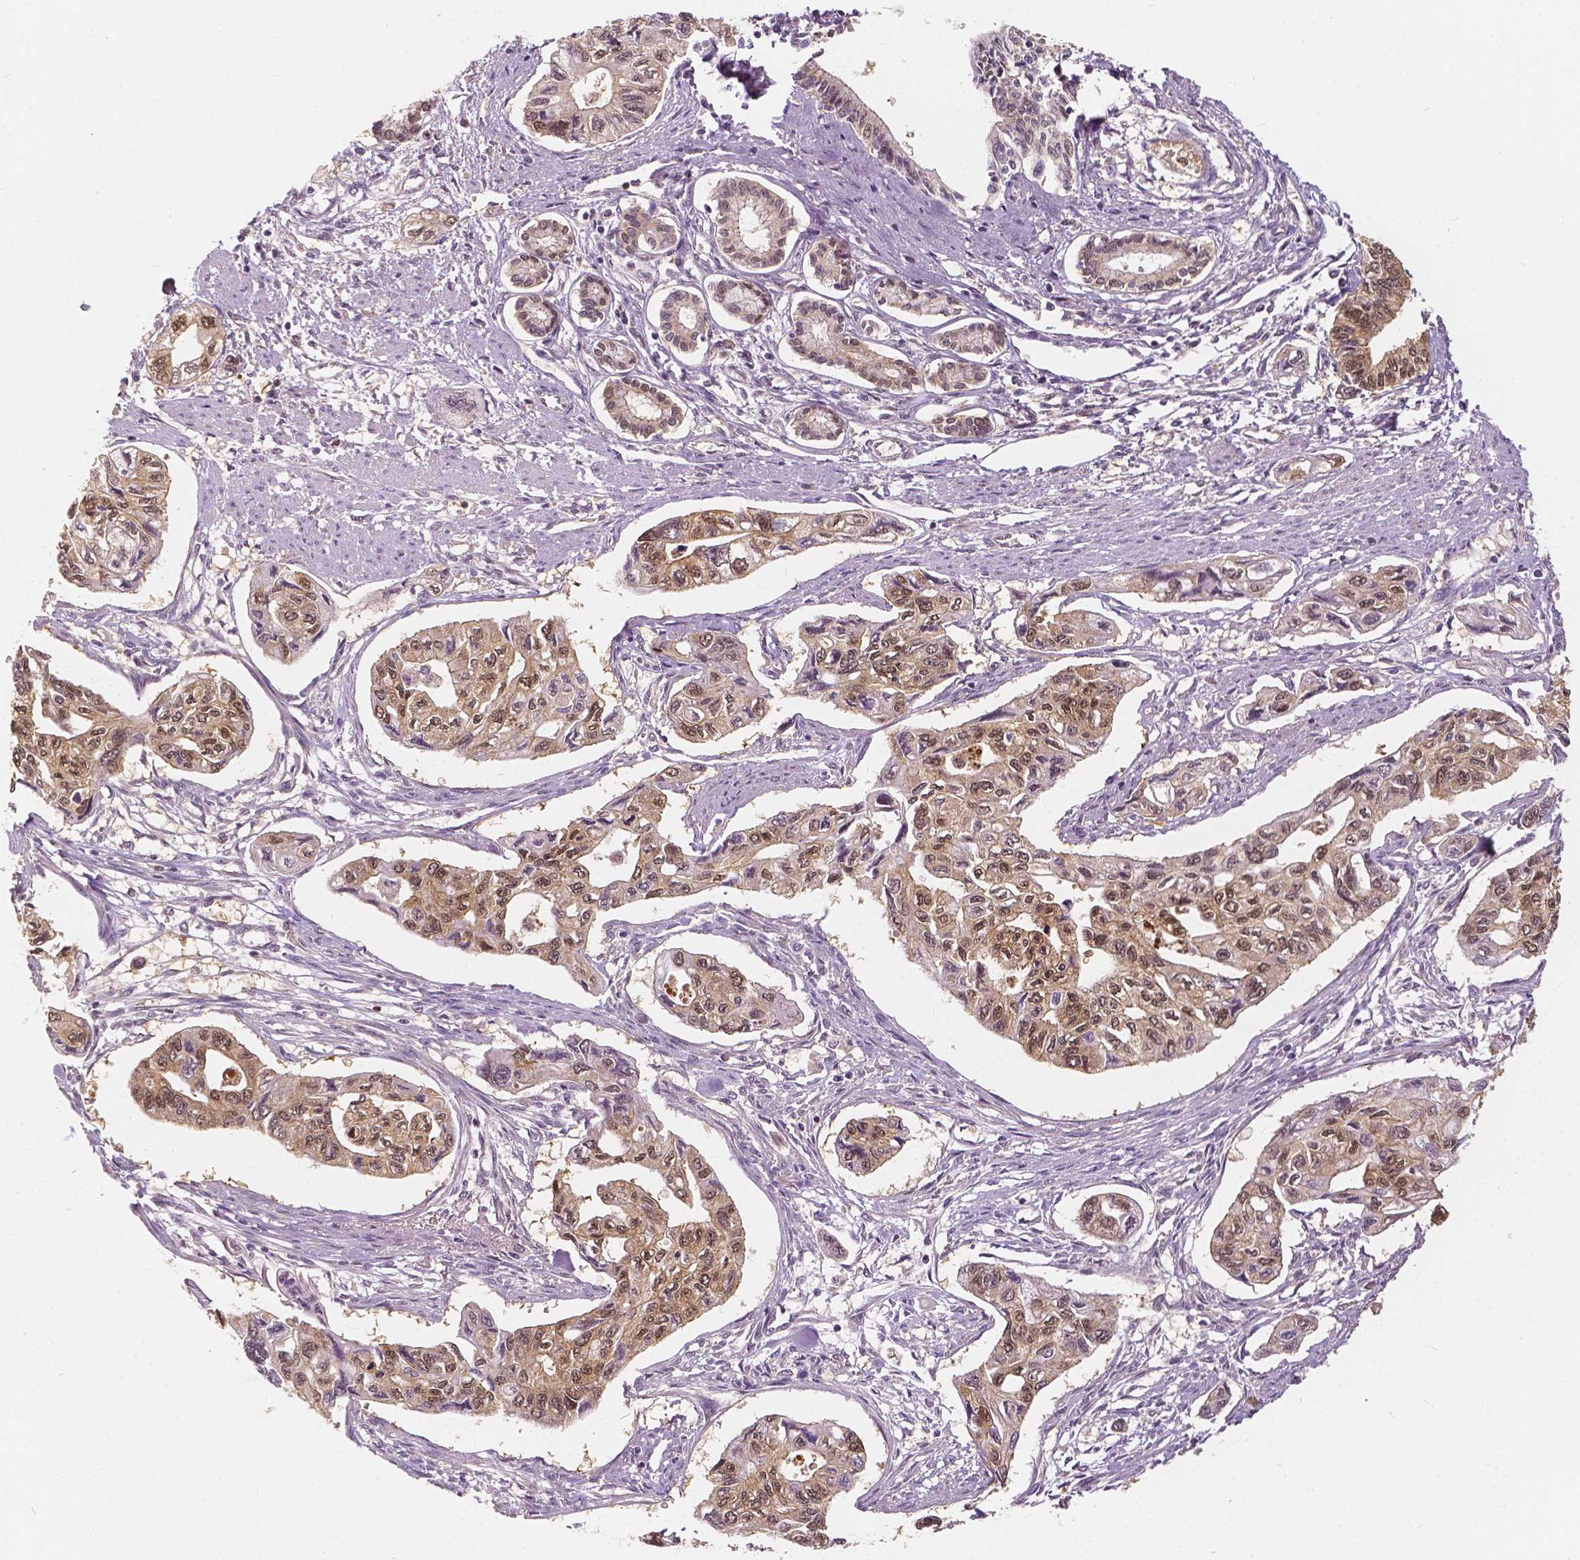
{"staining": {"intensity": "moderate", "quantity": ">75%", "location": "cytoplasmic/membranous,nuclear"}, "tissue": "pancreatic cancer", "cell_type": "Tumor cells", "image_type": "cancer", "snomed": [{"axis": "morphology", "description": "Adenocarcinoma, NOS"}, {"axis": "topography", "description": "Pancreas"}], "caption": "Pancreatic cancer stained with a protein marker reveals moderate staining in tumor cells.", "gene": "NAPRT", "patient": {"sex": "female", "age": 76}}